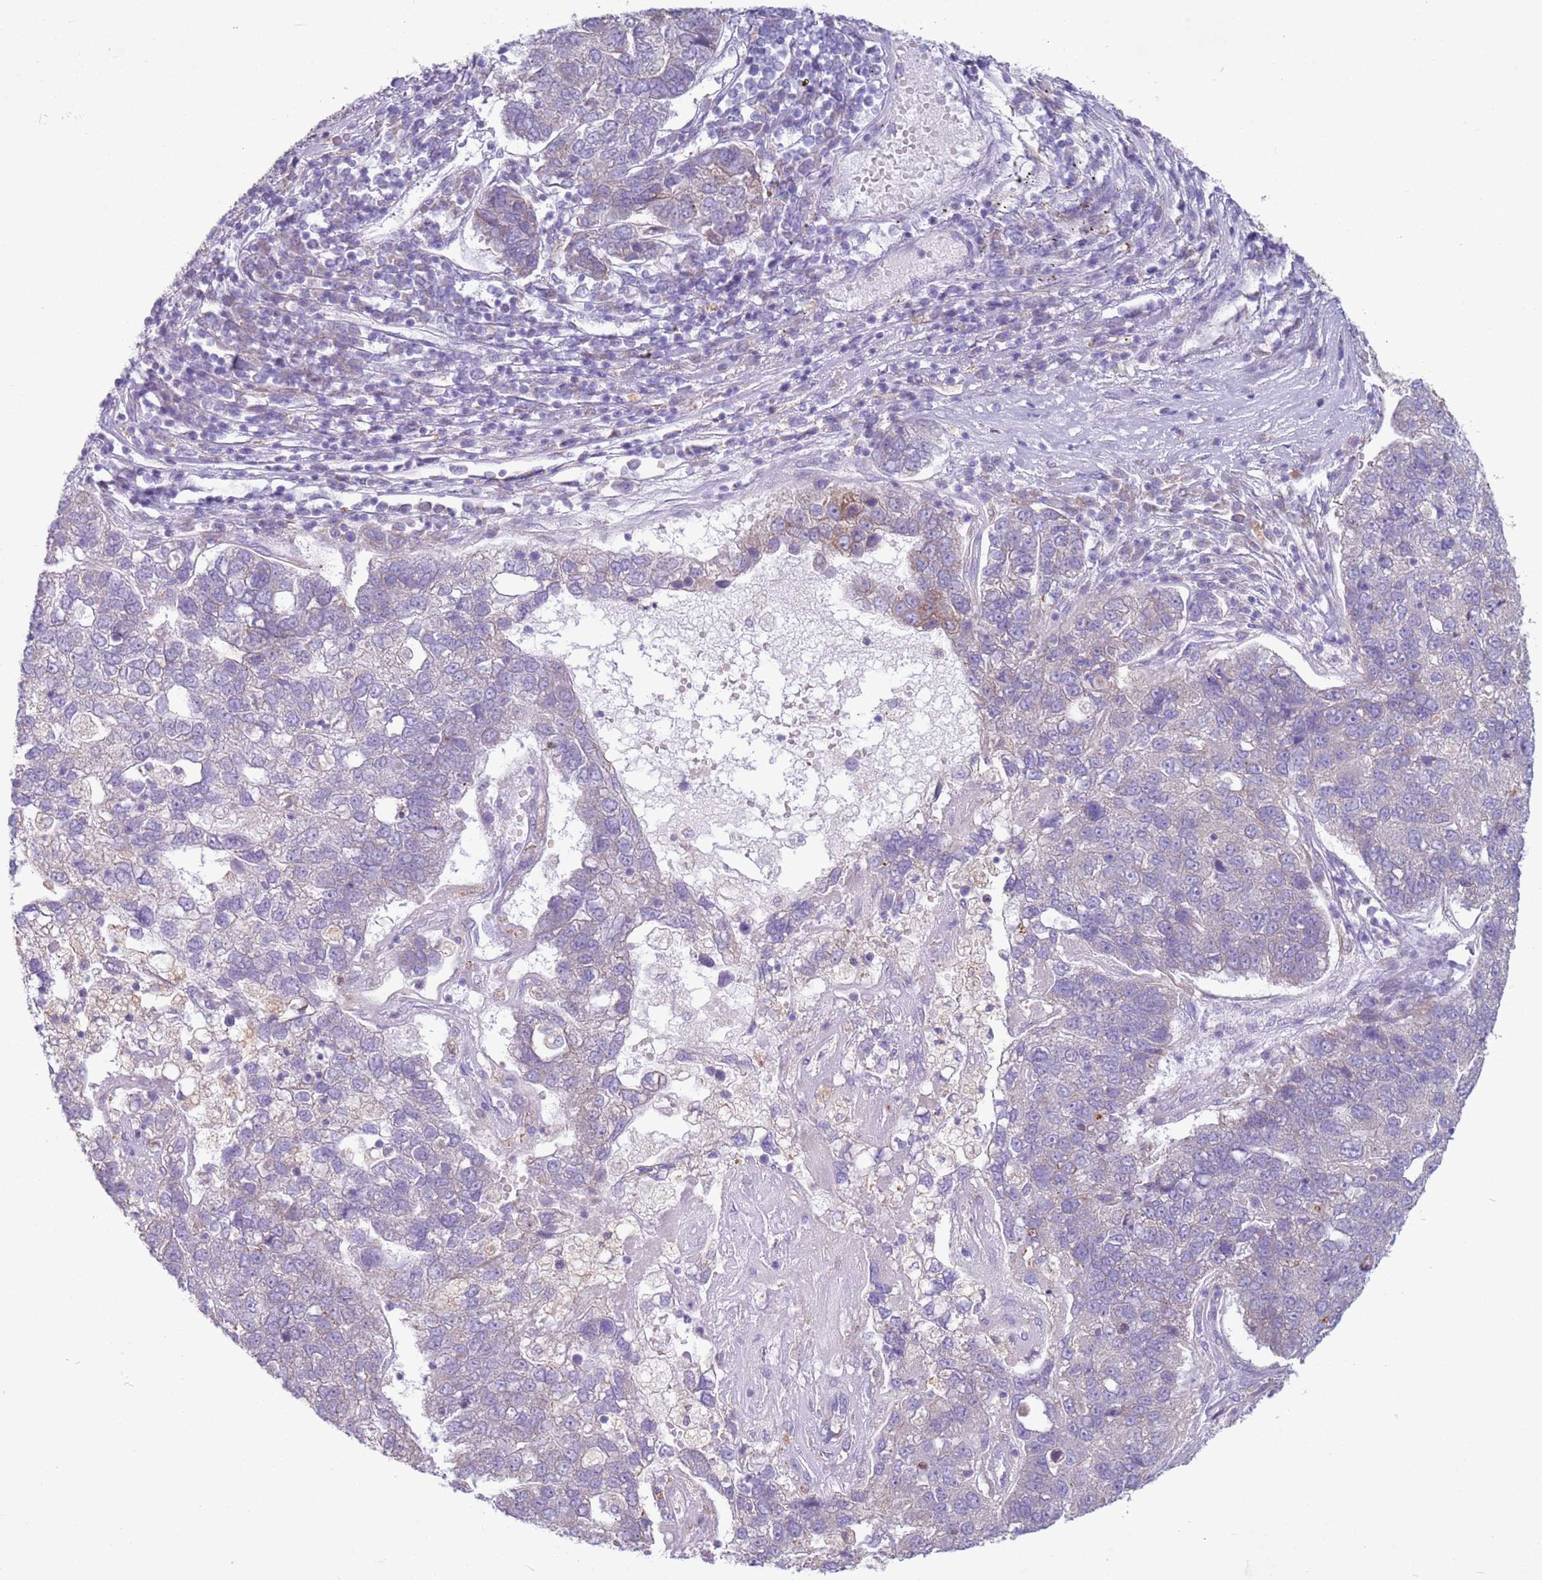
{"staining": {"intensity": "negative", "quantity": "none", "location": "none"}, "tissue": "pancreatic cancer", "cell_type": "Tumor cells", "image_type": "cancer", "snomed": [{"axis": "morphology", "description": "Adenocarcinoma, NOS"}, {"axis": "topography", "description": "Pancreas"}], "caption": "There is no significant staining in tumor cells of adenocarcinoma (pancreatic). (DAB (3,3'-diaminobenzidine) immunohistochemistry with hematoxylin counter stain).", "gene": "OAF", "patient": {"sex": "female", "age": 61}}